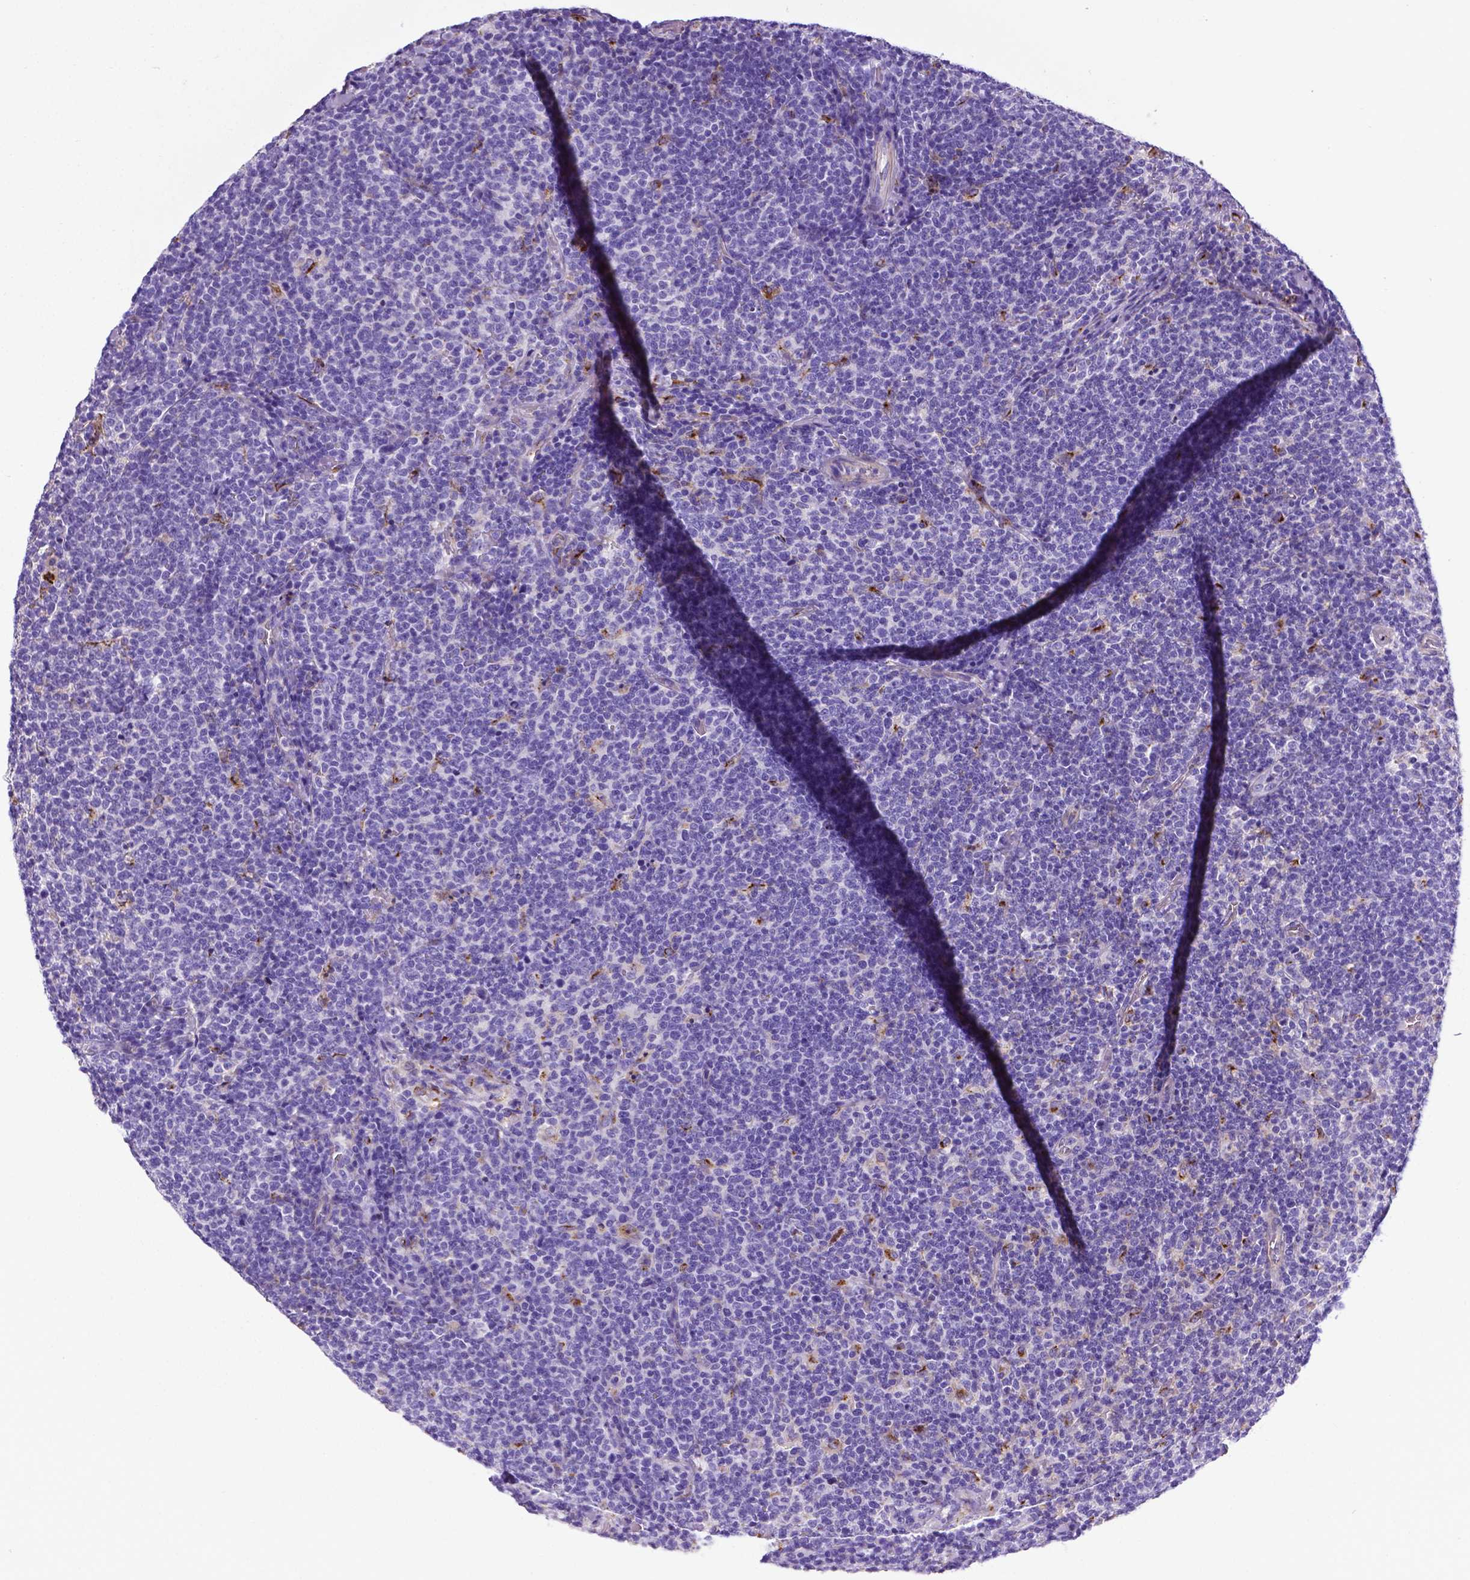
{"staining": {"intensity": "negative", "quantity": "none", "location": "none"}, "tissue": "lymphoma", "cell_type": "Tumor cells", "image_type": "cancer", "snomed": [{"axis": "morphology", "description": "Malignant lymphoma, non-Hodgkin's type, High grade"}, {"axis": "topography", "description": "Lymph node"}], "caption": "A histopathology image of lymphoma stained for a protein exhibits no brown staining in tumor cells.", "gene": "APOE", "patient": {"sex": "male", "age": 61}}